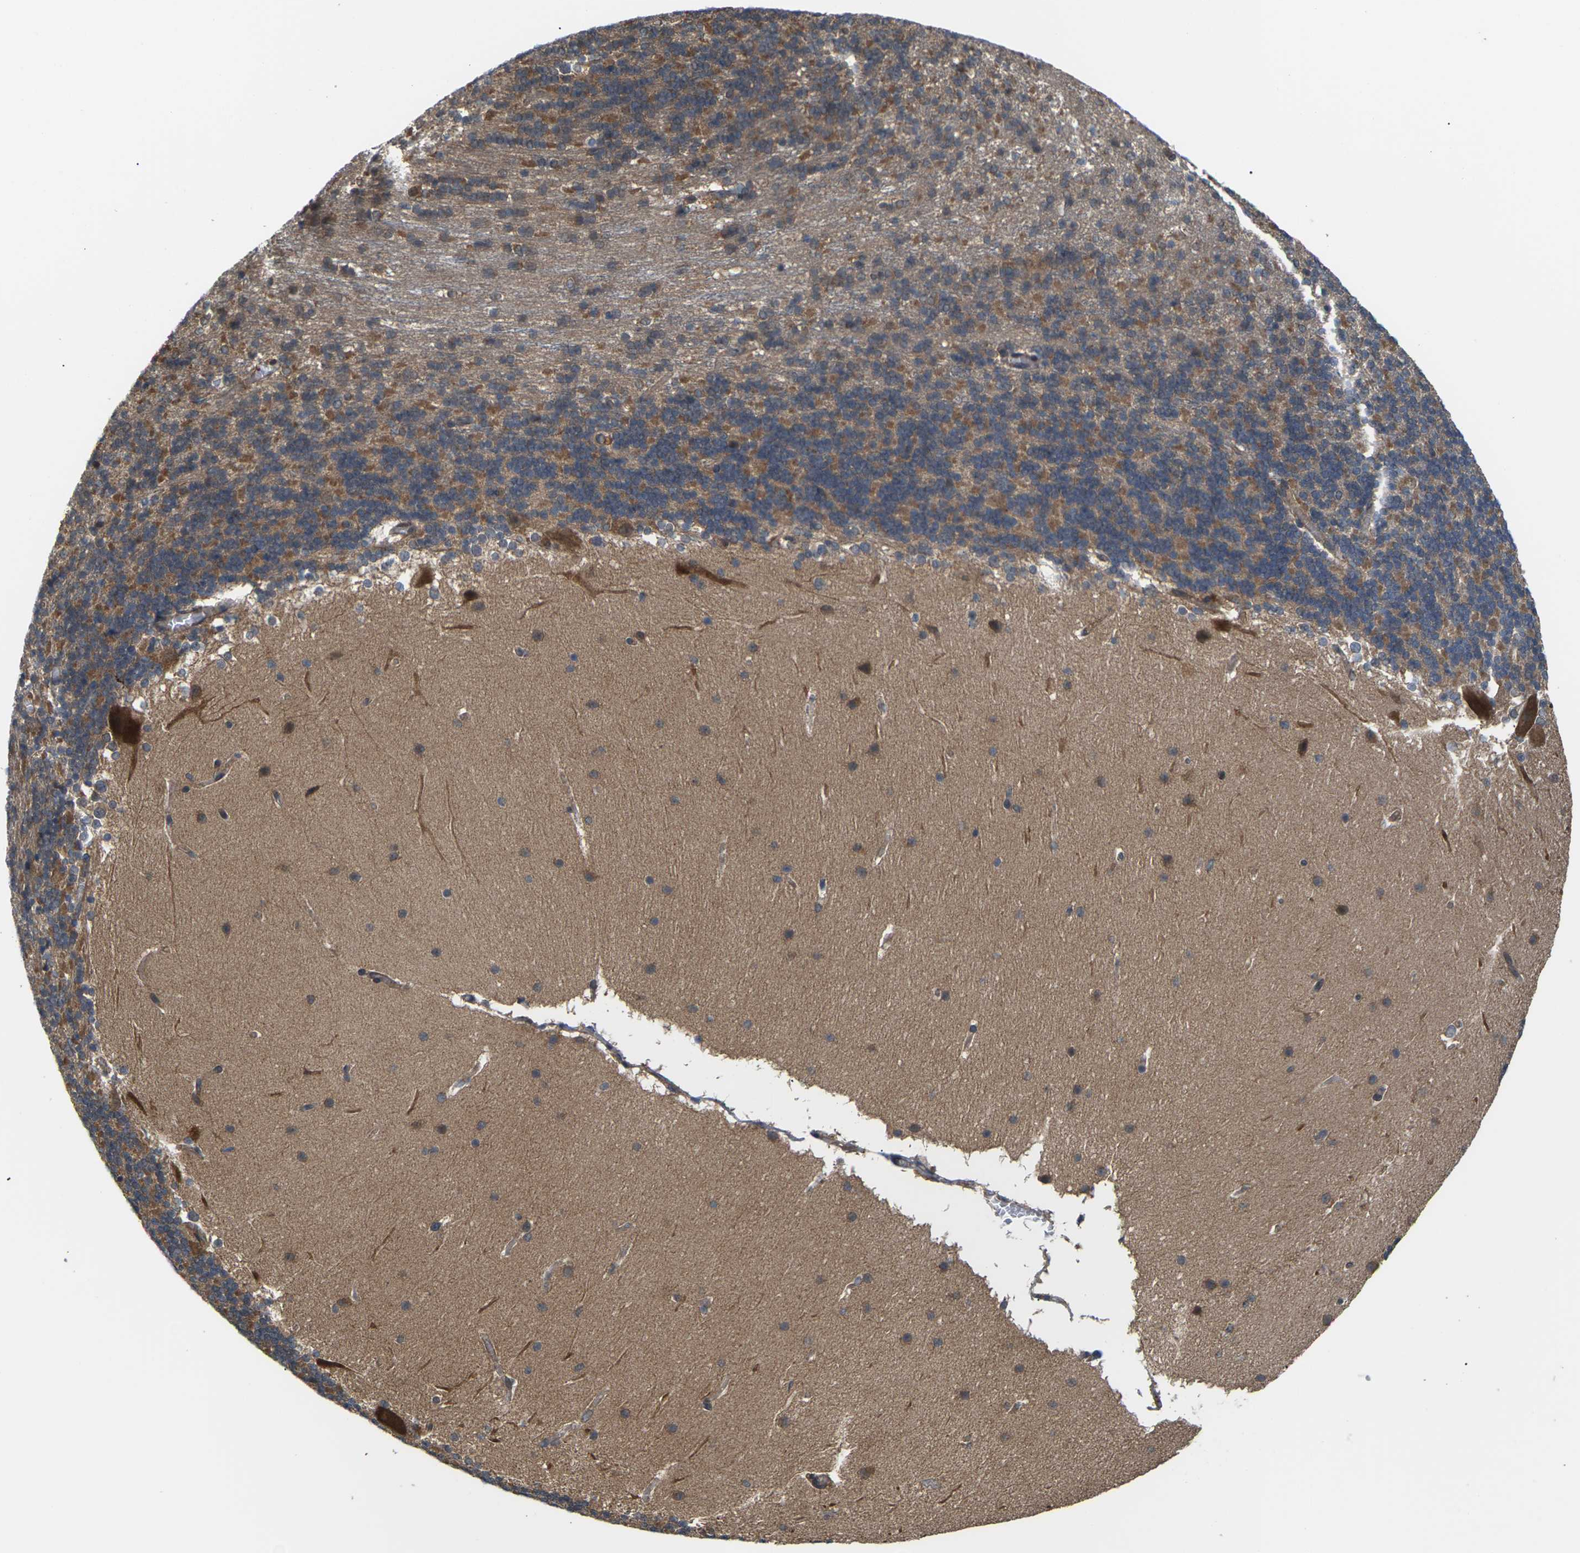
{"staining": {"intensity": "moderate", "quantity": ">75%", "location": "cytoplasmic/membranous"}, "tissue": "cerebellum", "cell_type": "Cells in granular layer", "image_type": "normal", "snomed": [{"axis": "morphology", "description": "Normal tissue, NOS"}, {"axis": "topography", "description": "Cerebellum"}], "caption": "Unremarkable cerebellum displays moderate cytoplasmic/membranous expression in about >75% of cells in granular layer.", "gene": "NRAS", "patient": {"sex": "female", "age": 19}}